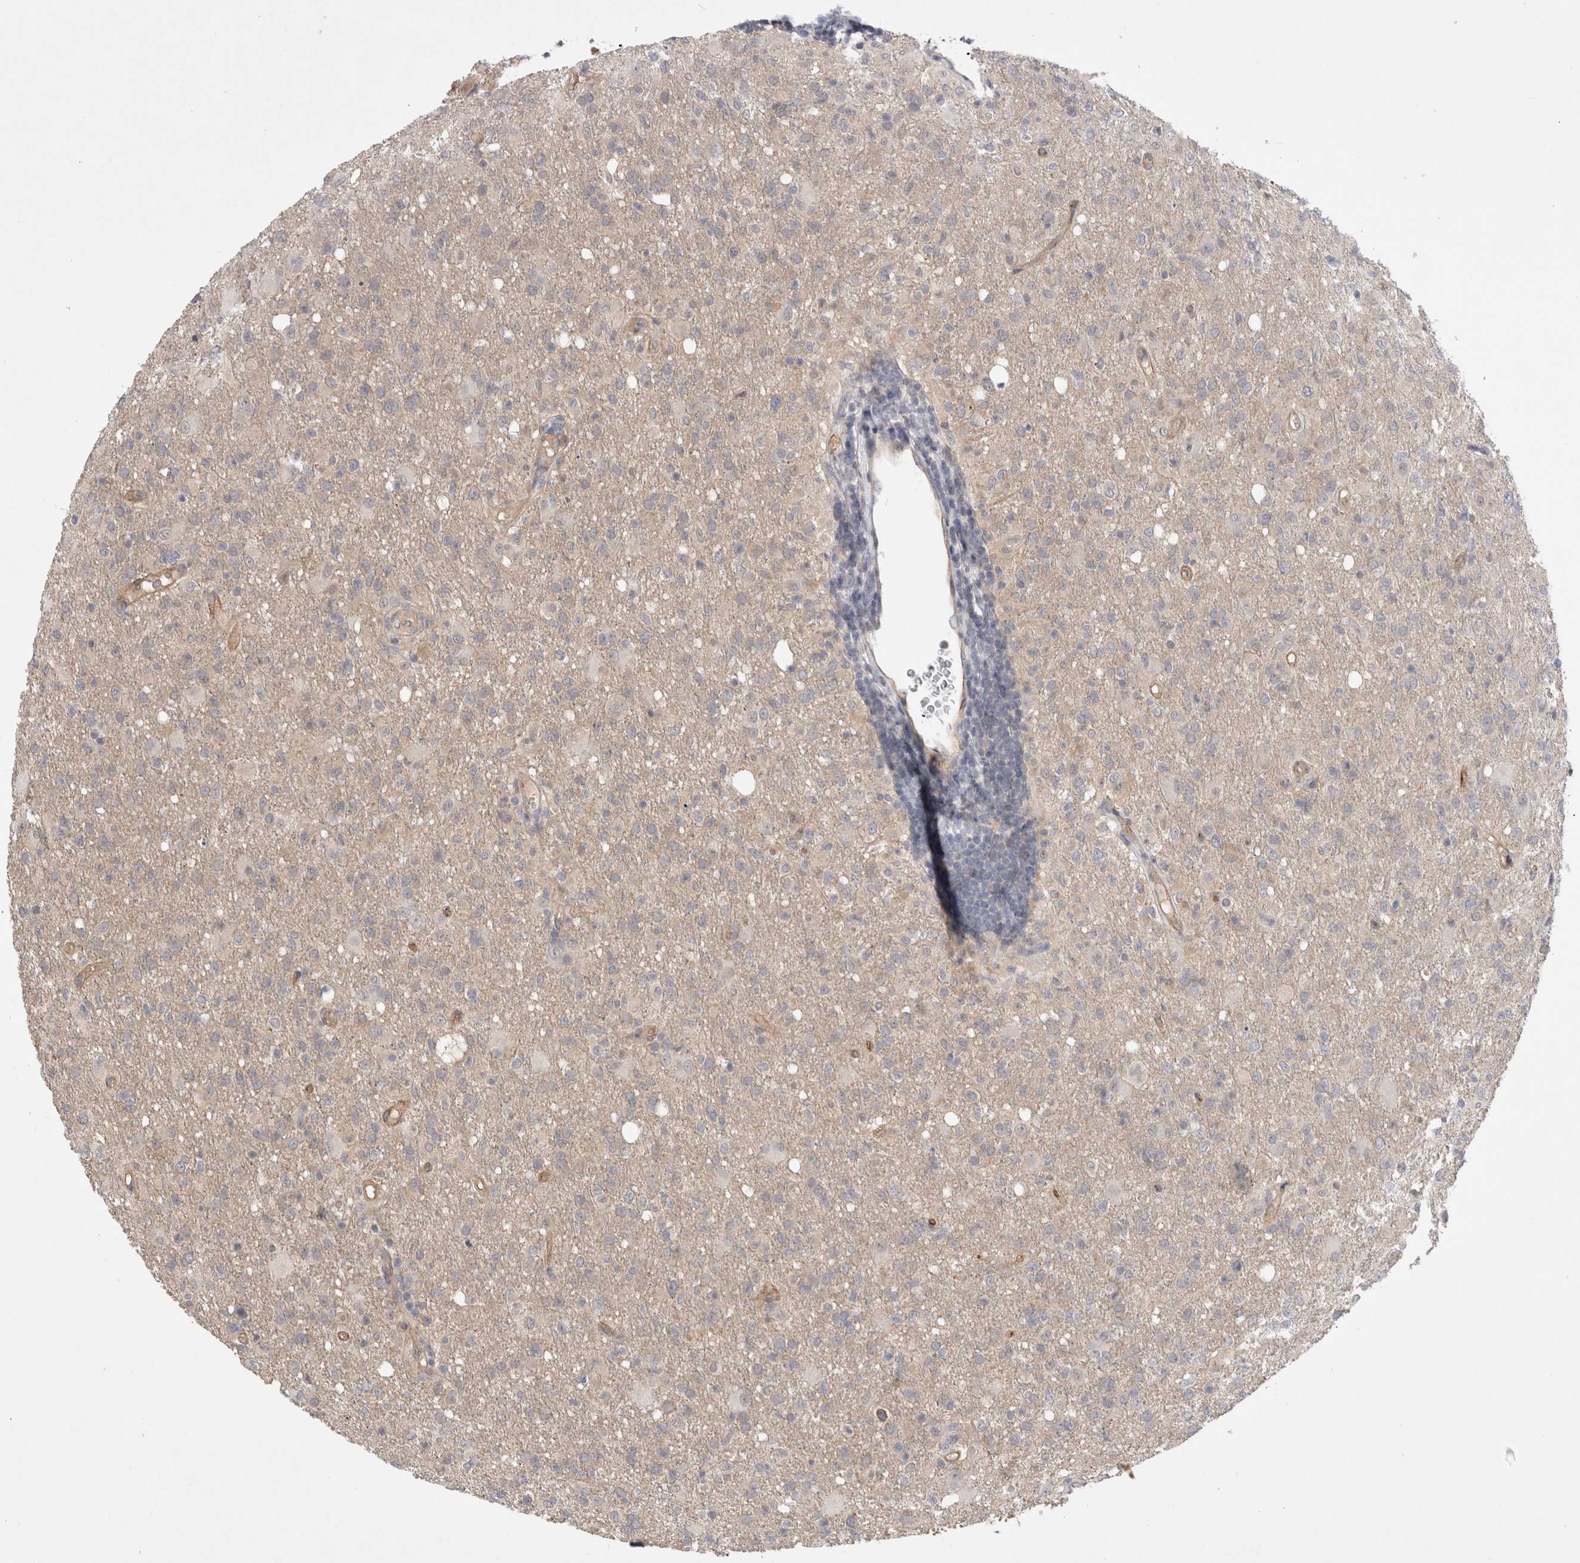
{"staining": {"intensity": "negative", "quantity": "none", "location": "none"}, "tissue": "glioma", "cell_type": "Tumor cells", "image_type": "cancer", "snomed": [{"axis": "morphology", "description": "Glioma, malignant, High grade"}, {"axis": "topography", "description": "Brain"}], "caption": "DAB immunohistochemical staining of human malignant glioma (high-grade) reveals no significant staining in tumor cells.", "gene": "CERS3", "patient": {"sex": "female", "age": 57}}